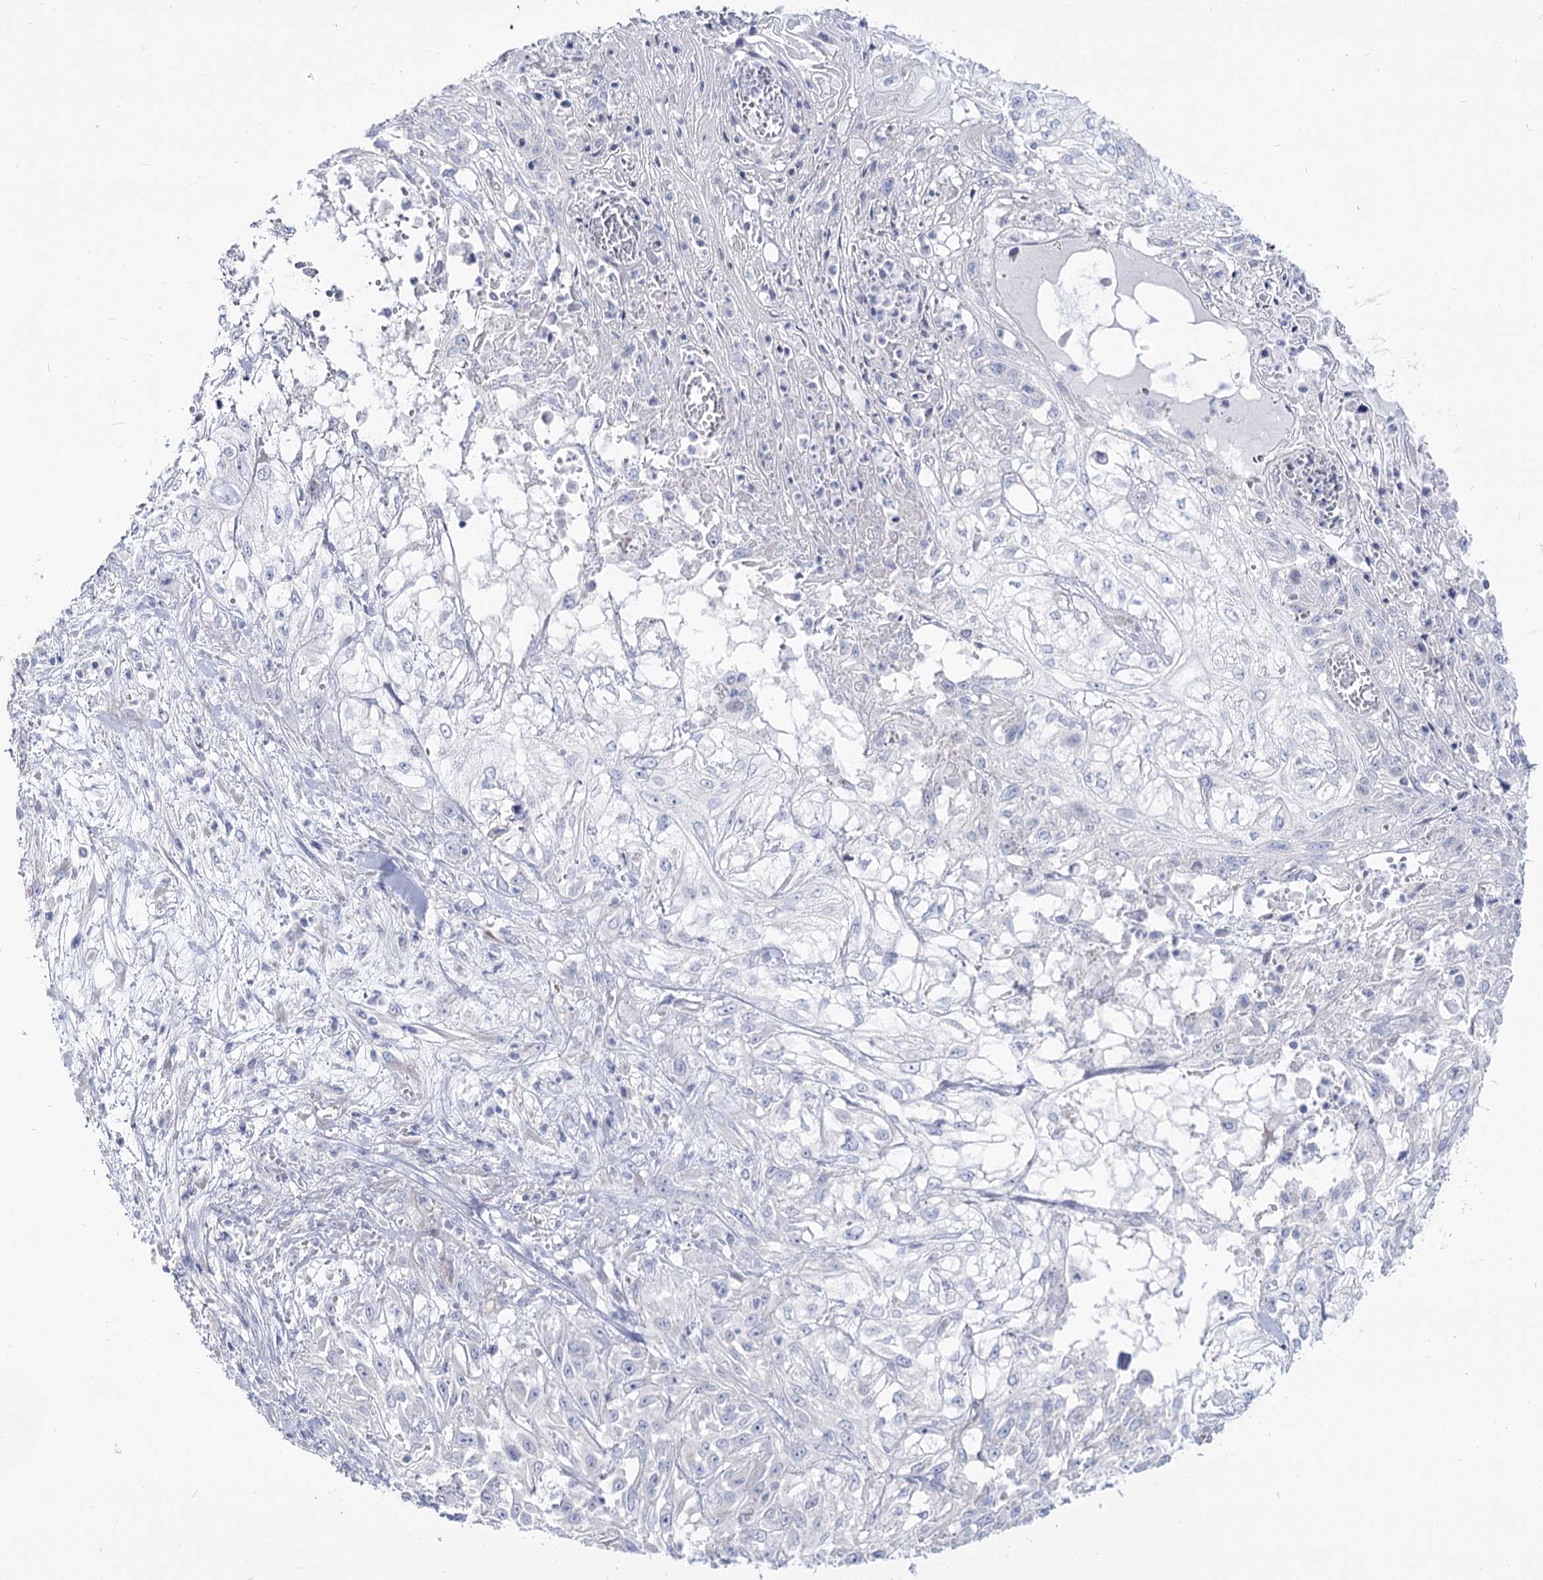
{"staining": {"intensity": "negative", "quantity": "none", "location": "none"}, "tissue": "skin cancer", "cell_type": "Tumor cells", "image_type": "cancer", "snomed": [{"axis": "morphology", "description": "Squamous cell carcinoma, NOS"}, {"axis": "morphology", "description": "Squamous cell carcinoma, metastatic, NOS"}, {"axis": "topography", "description": "Skin"}, {"axis": "topography", "description": "Lymph node"}], "caption": "Skin cancer was stained to show a protein in brown. There is no significant positivity in tumor cells. (DAB immunohistochemistry visualized using brightfield microscopy, high magnification).", "gene": "SUOX", "patient": {"sex": "male", "age": 75}}